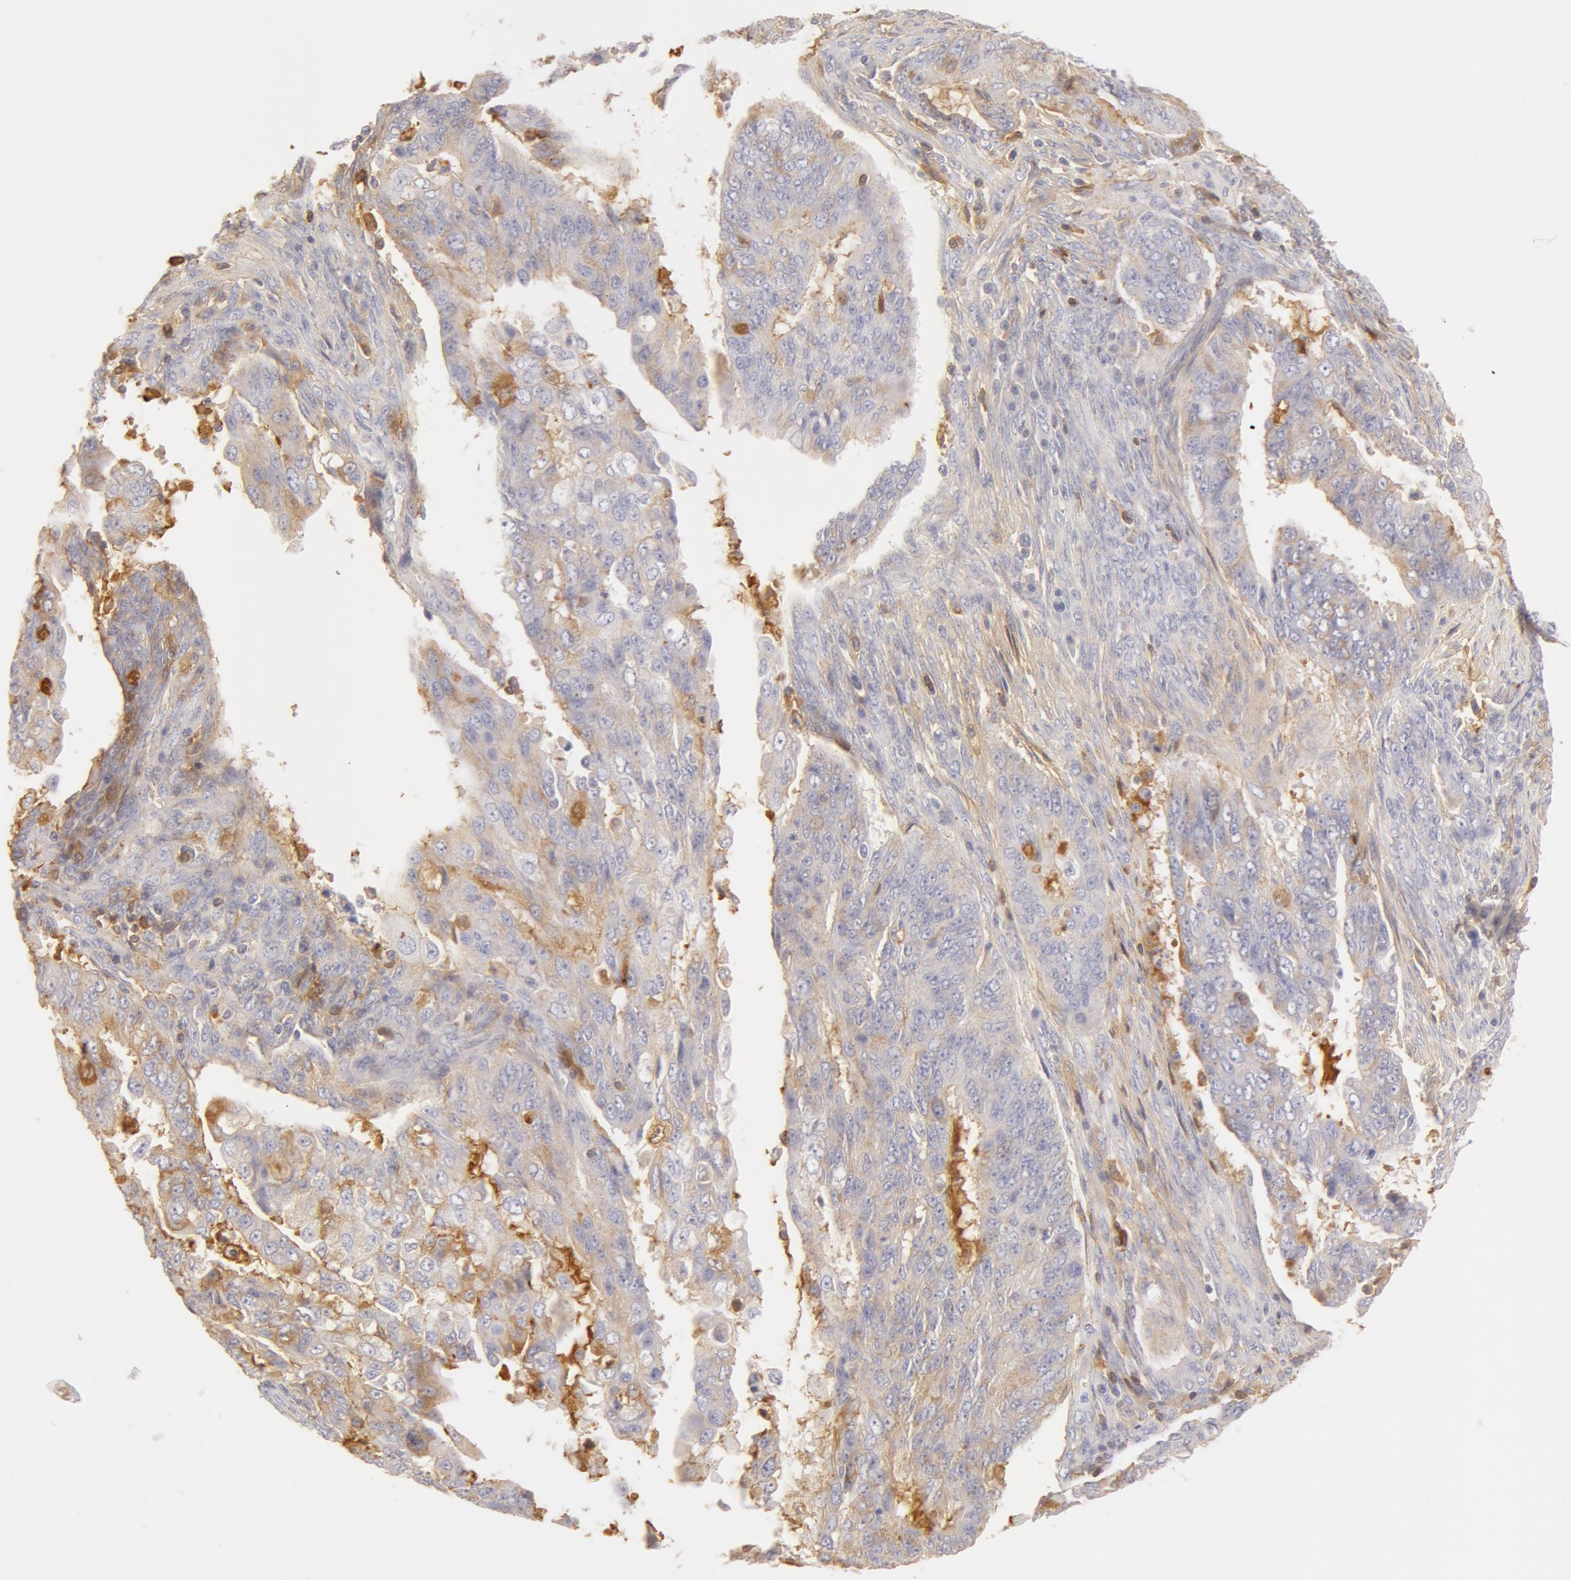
{"staining": {"intensity": "moderate", "quantity": "<25%", "location": "cytoplasmic/membranous"}, "tissue": "endometrial cancer", "cell_type": "Tumor cells", "image_type": "cancer", "snomed": [{"axis": "morphology", "description": "Adenocarcinoma, NOS"}, {"axis": "topography", "description": "Endometrium"}], "caption": "Immunohistochemistry (IHC) staining of adenocarcinoma (endometrial), which reveals low levels of moderate cytoplasmic/membranous expression in approximately <25% of tumor cells indicating moderate cytoplasmic/membranous protein positivity. The staining was performed using DAB (3,3'-diaminobenzidine) (brown) for protein detection and nuclei were counterstained in hematoxylin (blue).", "gene": "GC", "patient": {"sex": "female", "age": 75}}